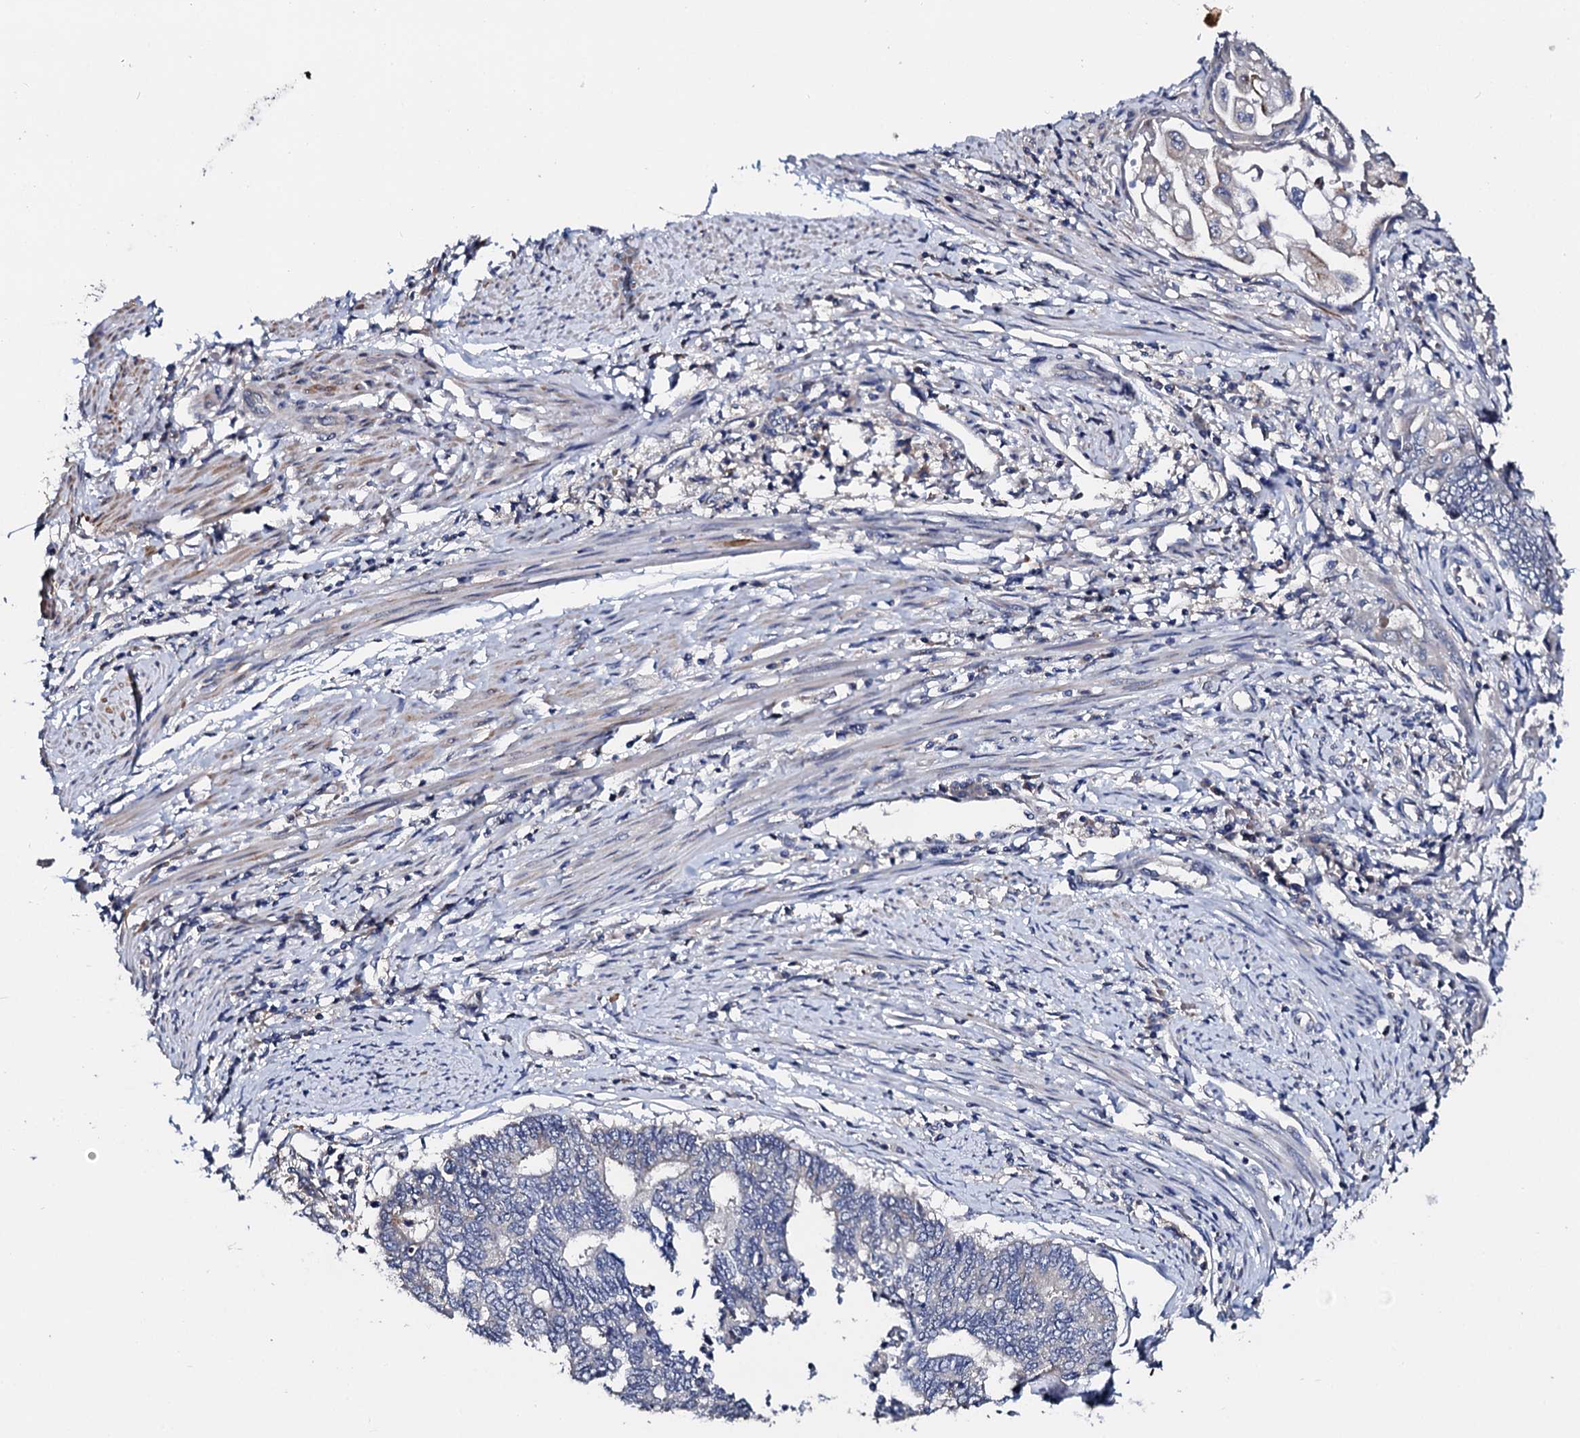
{"staining": {"intensity": "negative", "quantity": "none", "location": "none"}, "tissue": "endometrial cancer", "cell_type": "Tumor cells", "image_type": "cancer", "snomed": [{"axis": "morphology", "description": "Adenocarcinoma, NOS"}, {"axis": "topography", "description": "Uterus"}, {"axis": "topography", "description": "Endometrium"}], "caption": "The IHC image has no significant expression in tumor cells of endometrial cancer tissue. (DAB (3,3'-diaminobenzidine) immunohistochemistry, high magnification).", "gene": "NUP58", "patient": {"sex": "female", "age": 70}}